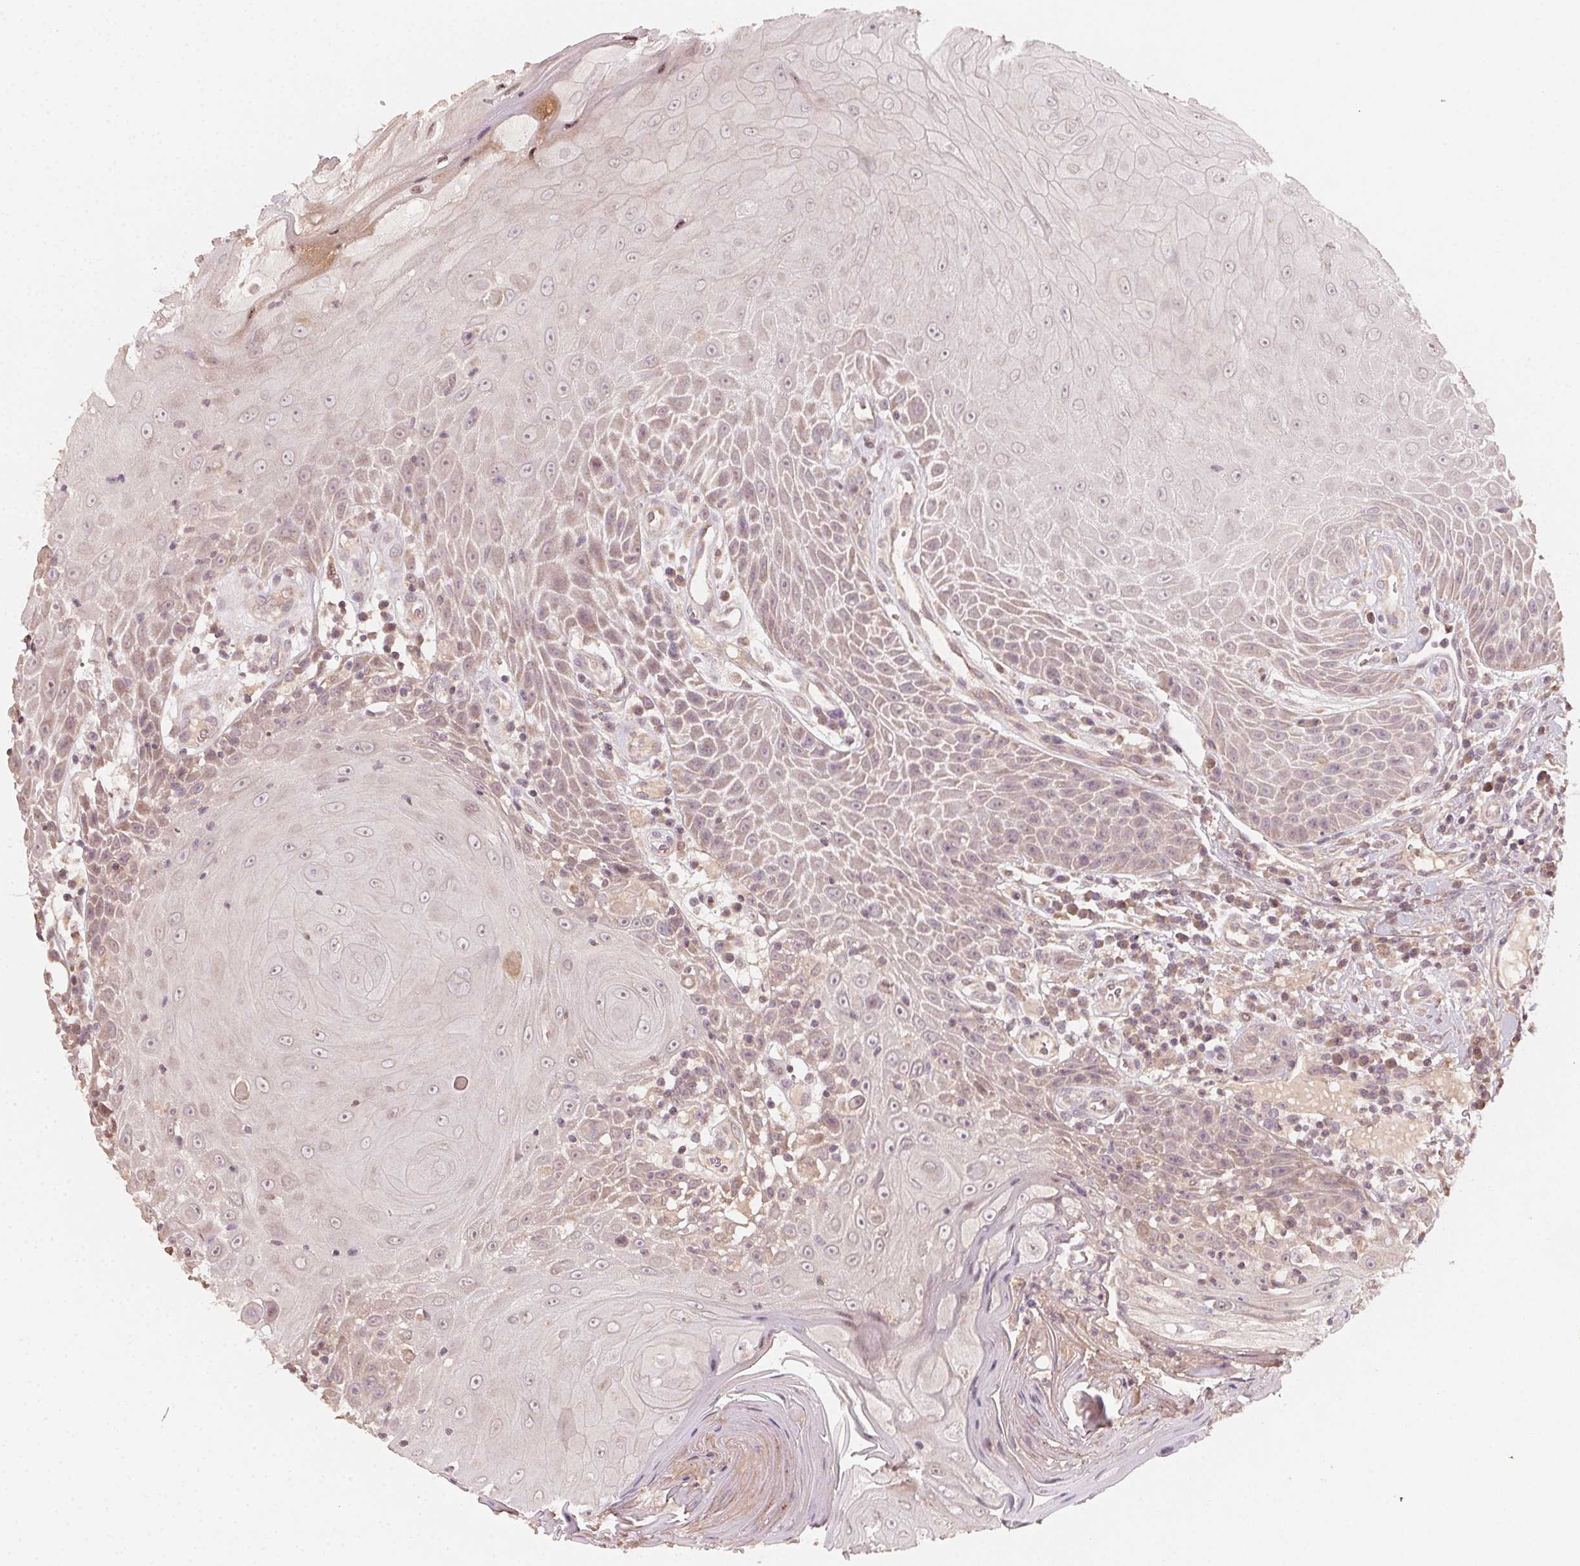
{"staining": {"intensity": "weak", "quantity": "<25%", "location": "cytoplasmic/membranous"}, "tissue": "head and neck cancer", "cell_type": "Tumor cells", "image_type": "cancer", "snomed": [{"axis": "morphology", "description": "Squamous cell carcinoma, NOS"}, {"axis": "topography", "description": "Head-Neck"}], "caption": "Squamous cell carcinoma (head and neck) stained for a protein using IHC demonstrates no positivity tumor cells.", "gene": "WBP2", "patient": {"sex": "male", "age": 52}}